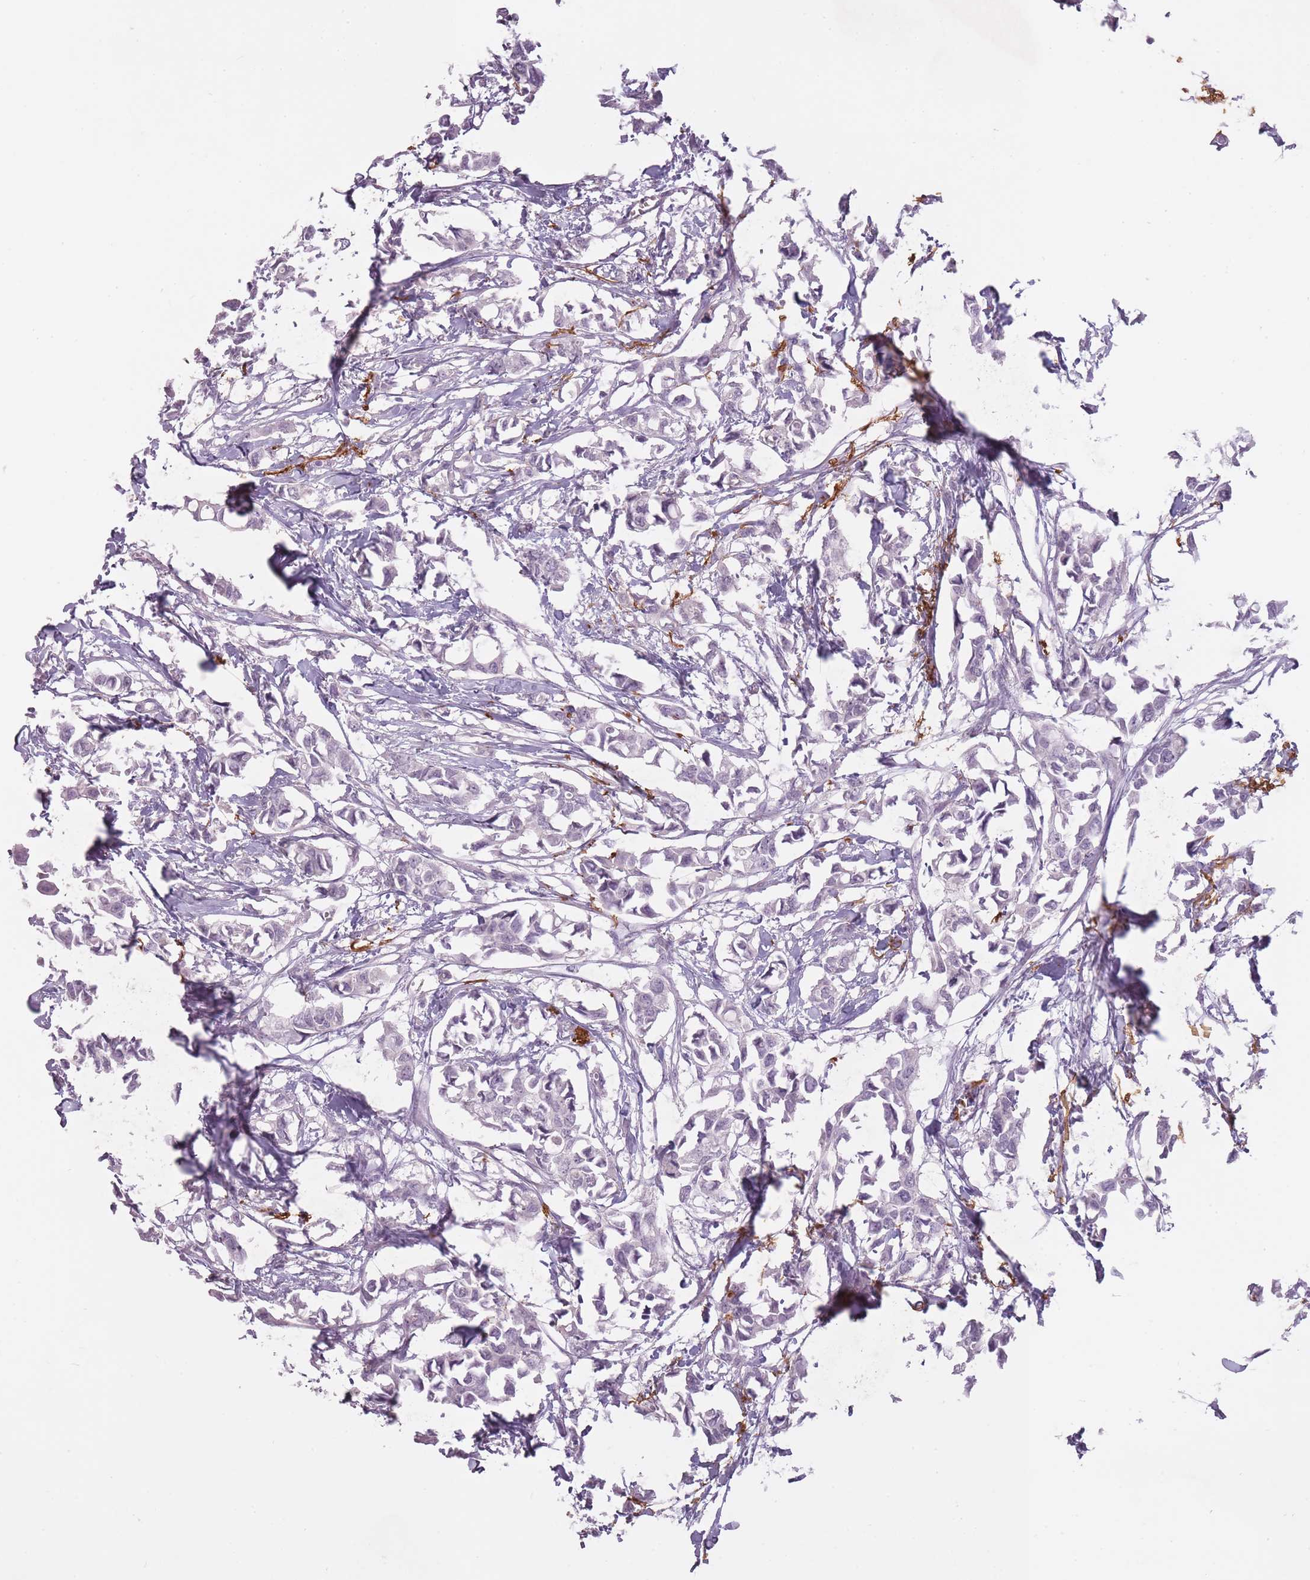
{"staining": {"intensity": "negative", "quantity": "none", "location": "none"}, "tissue": "breast cancer", "cell_type": "Tumor cells", "image_type": "cancer", "snomed": [{"axis": "morphology", "description": "Duct carcinoma"}, {"axis": "topography", "description": "Breast"}], "caption": "Breast intraductal carcinoma stained for a protein using immunohistochemistry reveals no staining tumor cells.", "gene": "RFX4", "patient": {"sex": "female", "age": 41}}